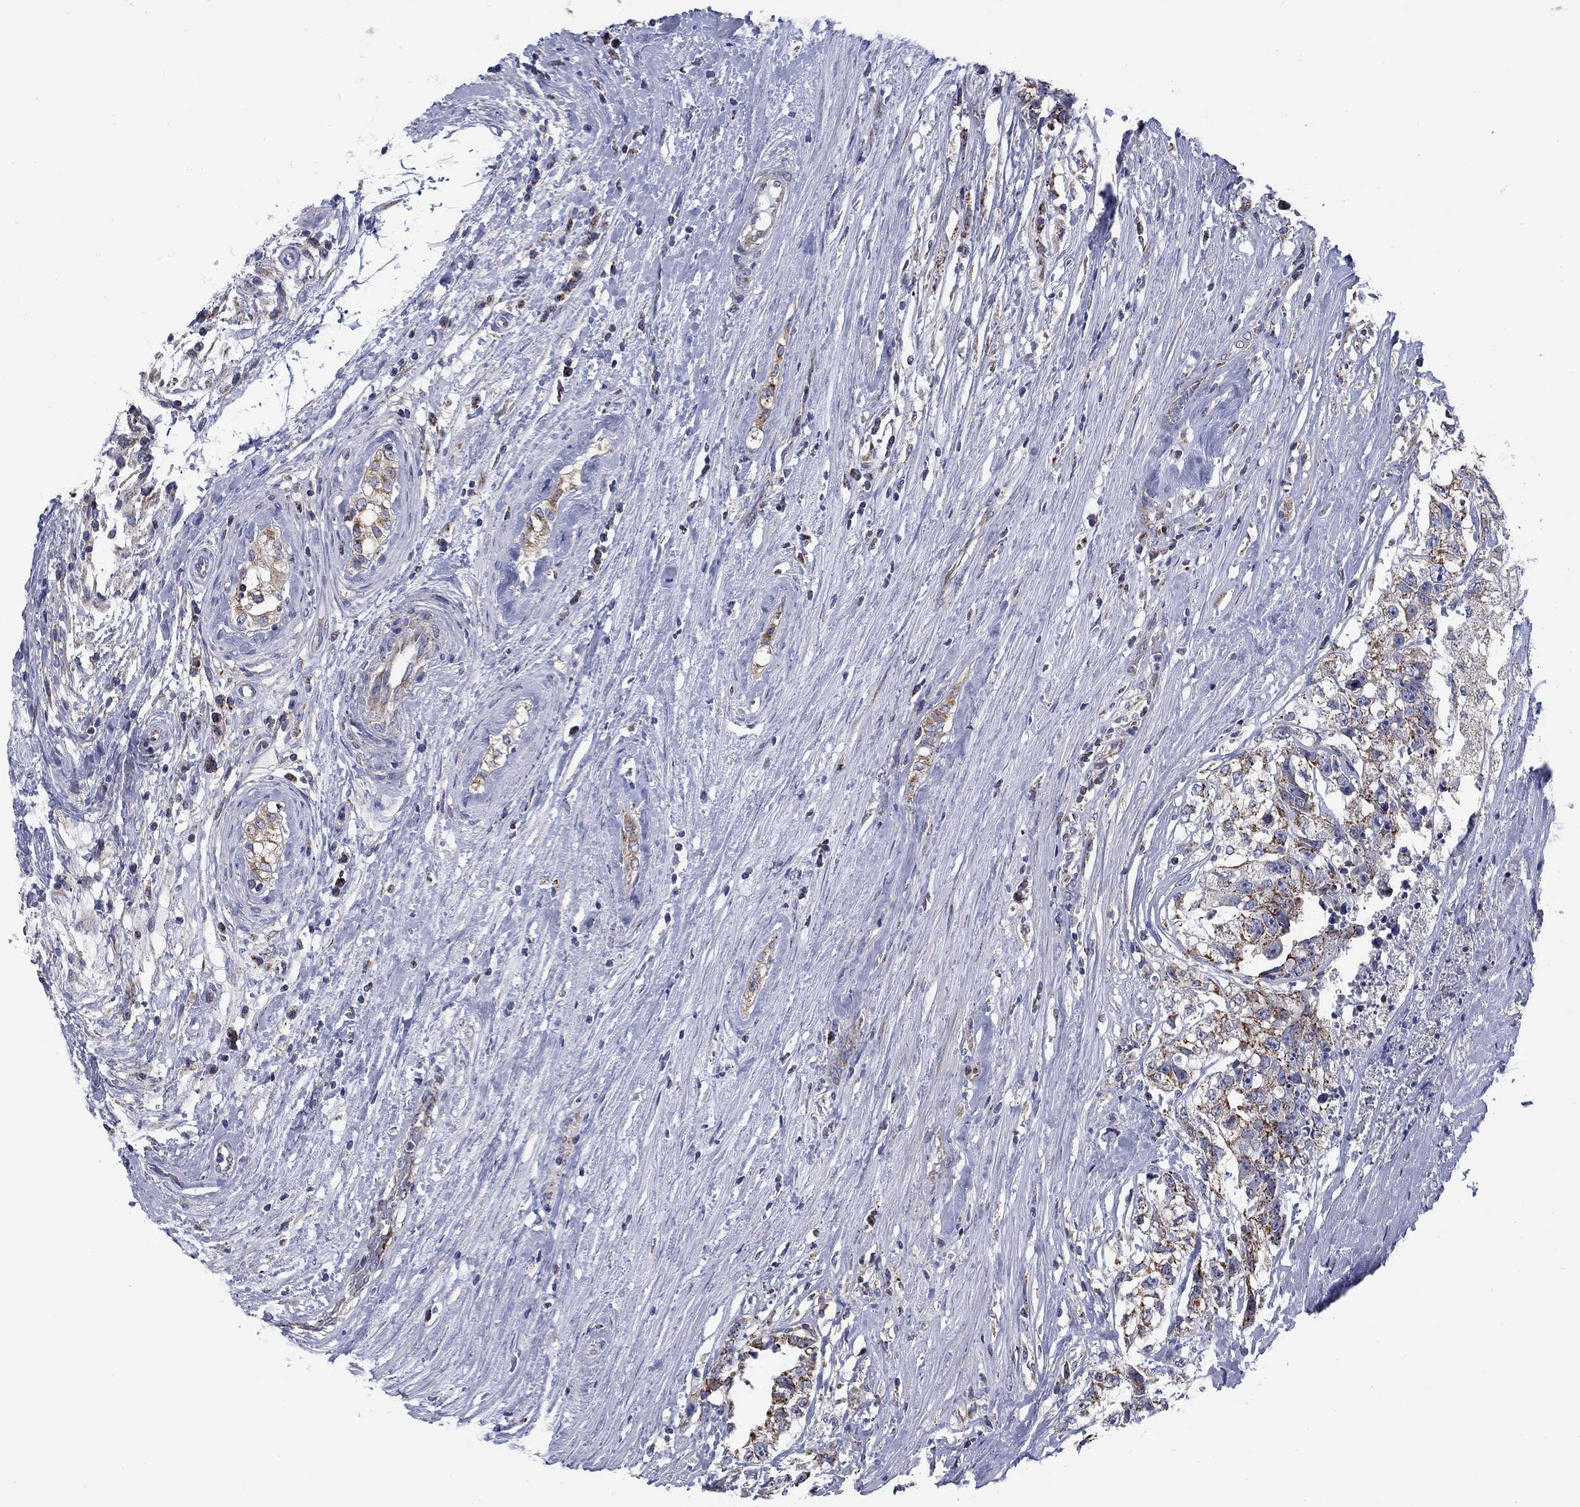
{"staining": {"intensity": "moderate", "quantity": "<25%", "location": "cytoplasmic/membranous"}, "tissue": "testis cancer", "cell_type": "Tumor cells", "image_type": "cancer", "snomed": [{"axis": "morphology", "description": "Seminoma, NOS"}, {"axis": "morphology", "description": "Carcinoma, Embryonal, NOS"}, {"axis": "topography", "description": "Testis"}], "caption": "The image shows staining of testis cancer, revealing moderate cytoplasmic/membranous protein staining (brown color) within tumor cells.", "gene": "NACAD", "patient": {"sex": "male", "age": 41}}